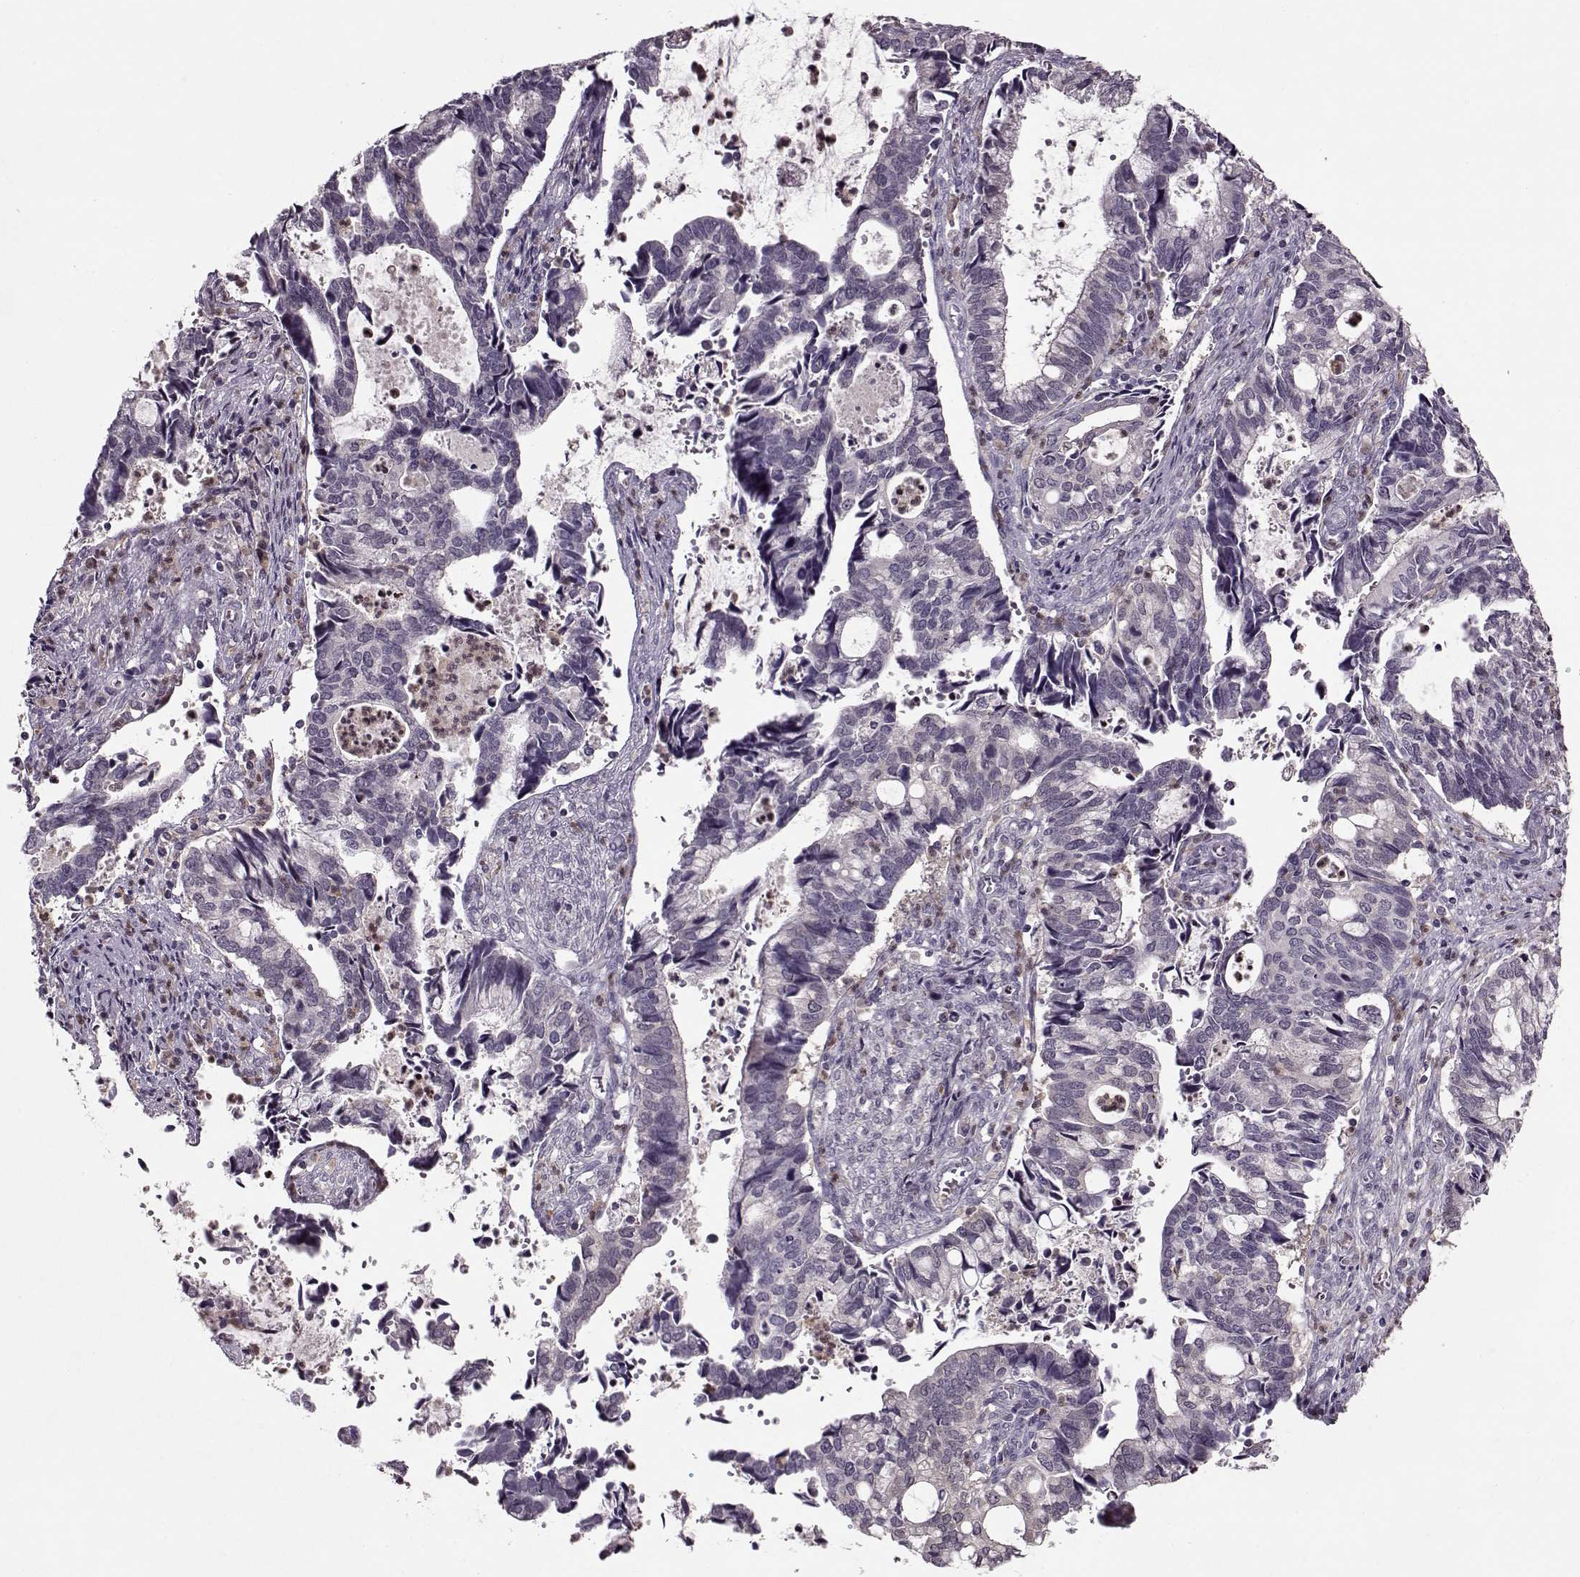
{"staining": {"intensity": "negative", "quantity": "none", "location": "none"}, "tissue": "cervical cancer", "cell_type": "Tumor cells", "image_type": "cancer", "snomed": [{"axis": "morphology", "description": "Adenocarcinoma, NOS"}, {"axis": "topography", "description": "Cervix"}], "caption": "Immunohistochemistry (IHC) of cervical cancer (adenocarcinoma) displays no staining in tumor cells.", "gene": "ACOT11", "patient": {"sex": "female", "age": 42}}